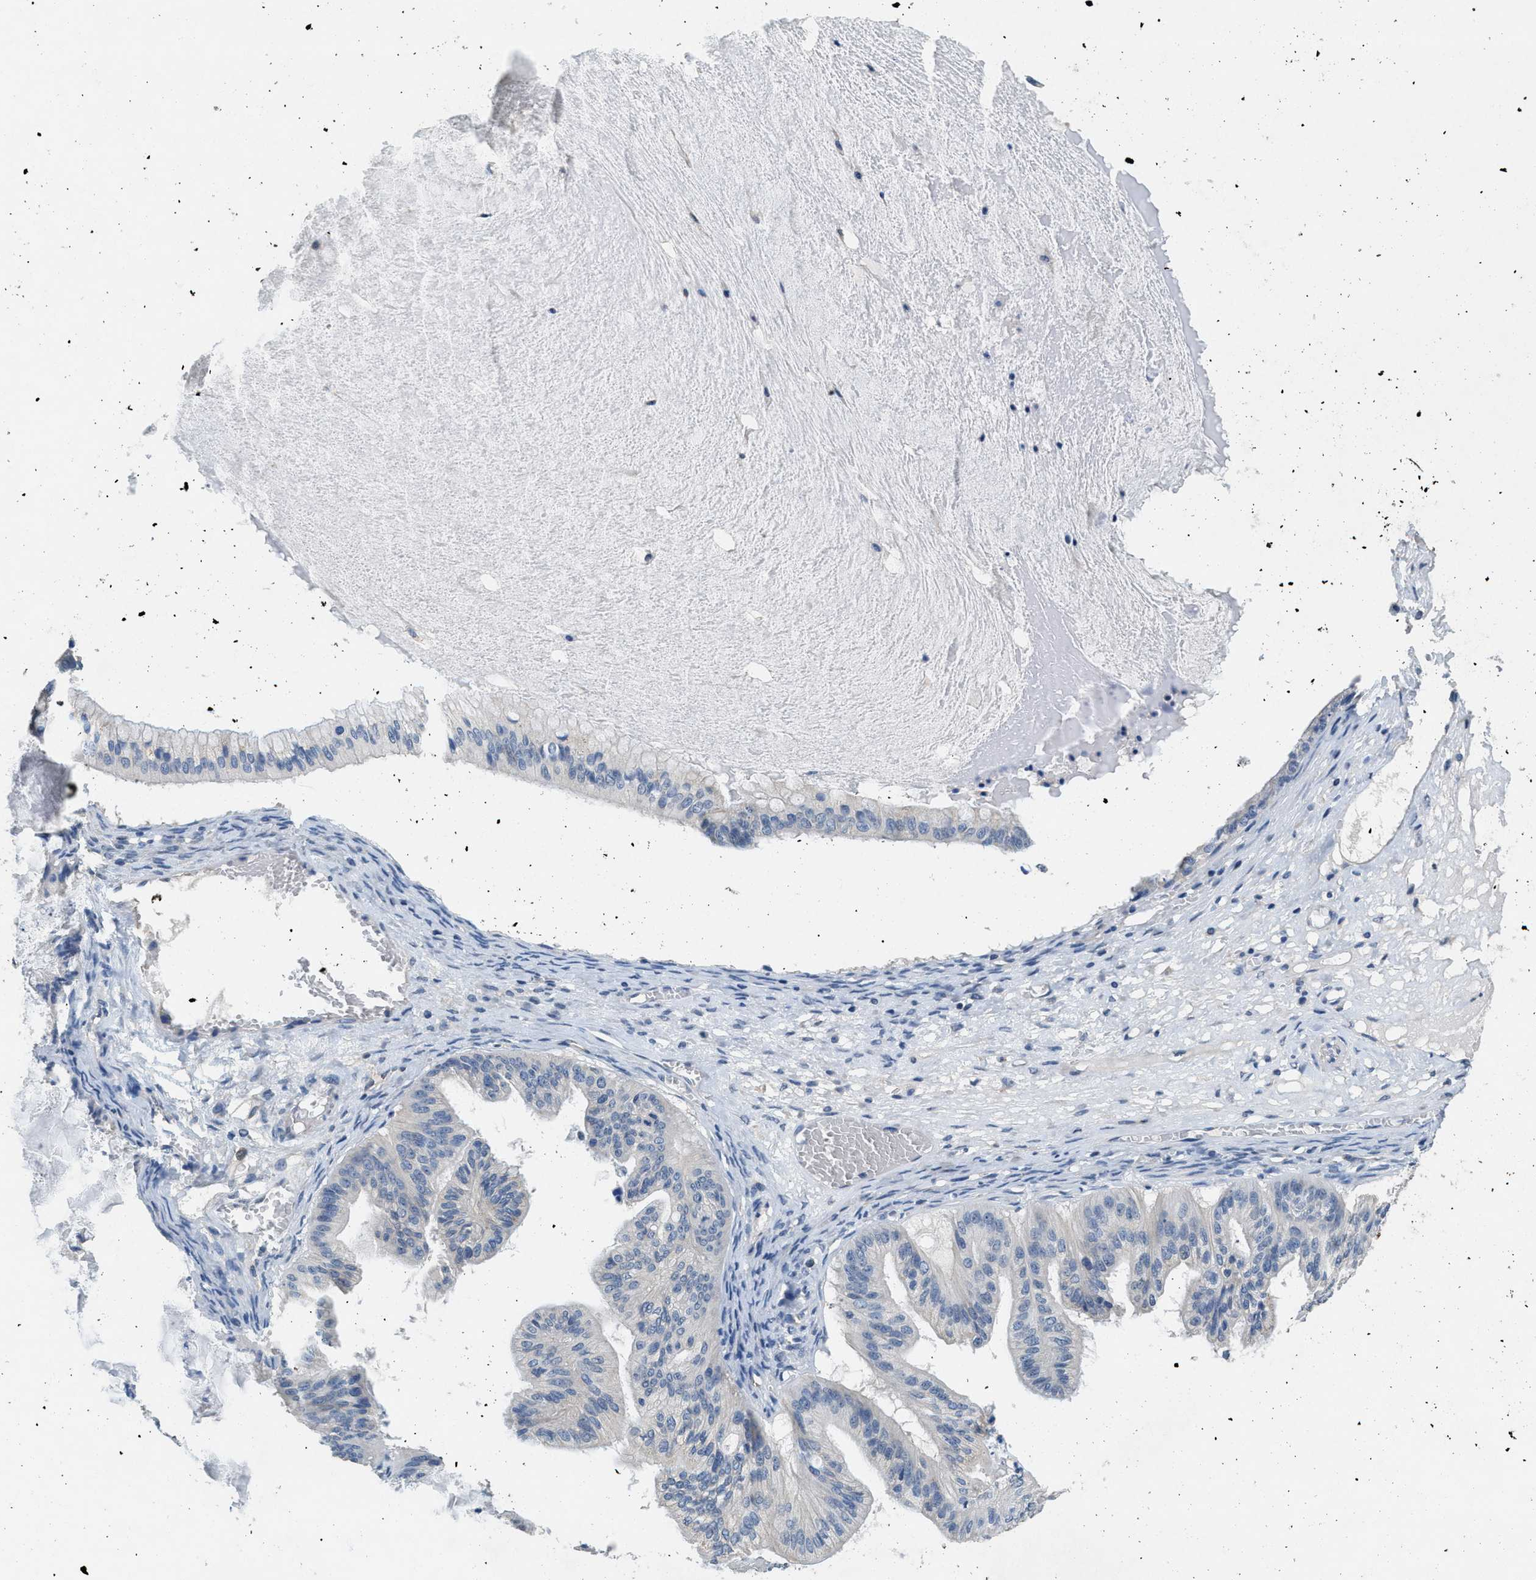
{"staining": {"intensity": "negative", "quantity": "none", "location": "none"}, "tissue": "ovarian cancer", "cell_type": "Tumor cells", "image_type": "cancer", "snomed": [{"axis": "morphology", "description": "Cystadenocarcinoma, mucinous, NOS"}, {"axis": "topography", "description": "Ovary"}], "caption": "Immunohistochemical staining of ovarian cancer (mucinous cystadenocarcinoma) demonstrates no significant positivity in tumor cells.", "gene": "DGKE", "patient": {"sex": "female", "age": 57}}